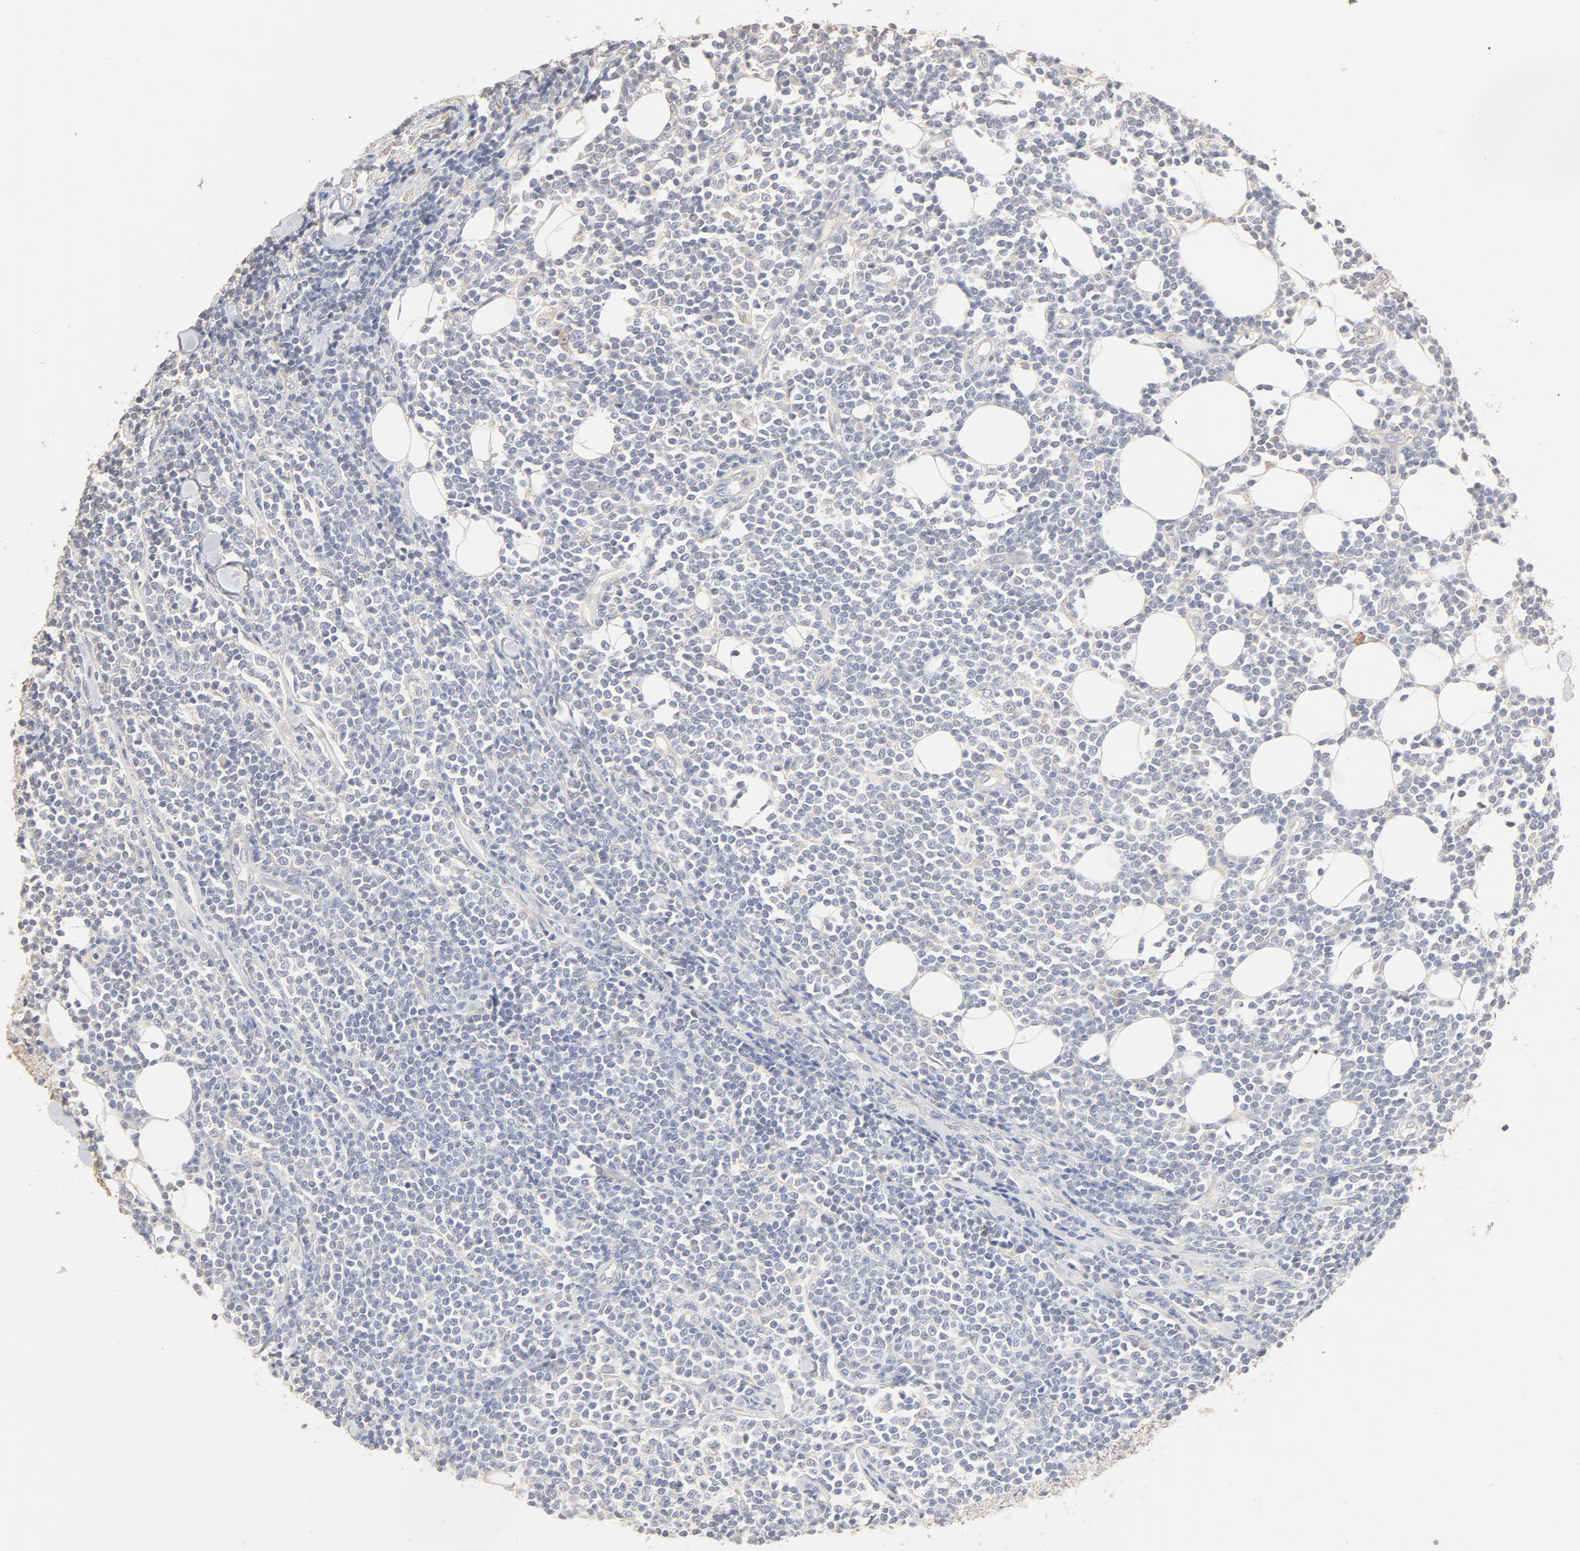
{"staining": {"intensity": "negative", "quantity": "none", "location": "none"}, "tissue": "lymphoma", "cell_type": "Tumor cells", "image_type": "cancer", "snomed": [{"axis": "morphology", "description": "Malignant lymphoma, non-Hodgkin's type, Low grade"}, {"axis": "topography", "description": "Soft tissue"}], "caption": "An IHC micrograph of lymphoma is shown. There is no staining in tumor cells of lymphoma.", "gene": "FCGBP", "patient": {"sex": "male", "age": 92}}